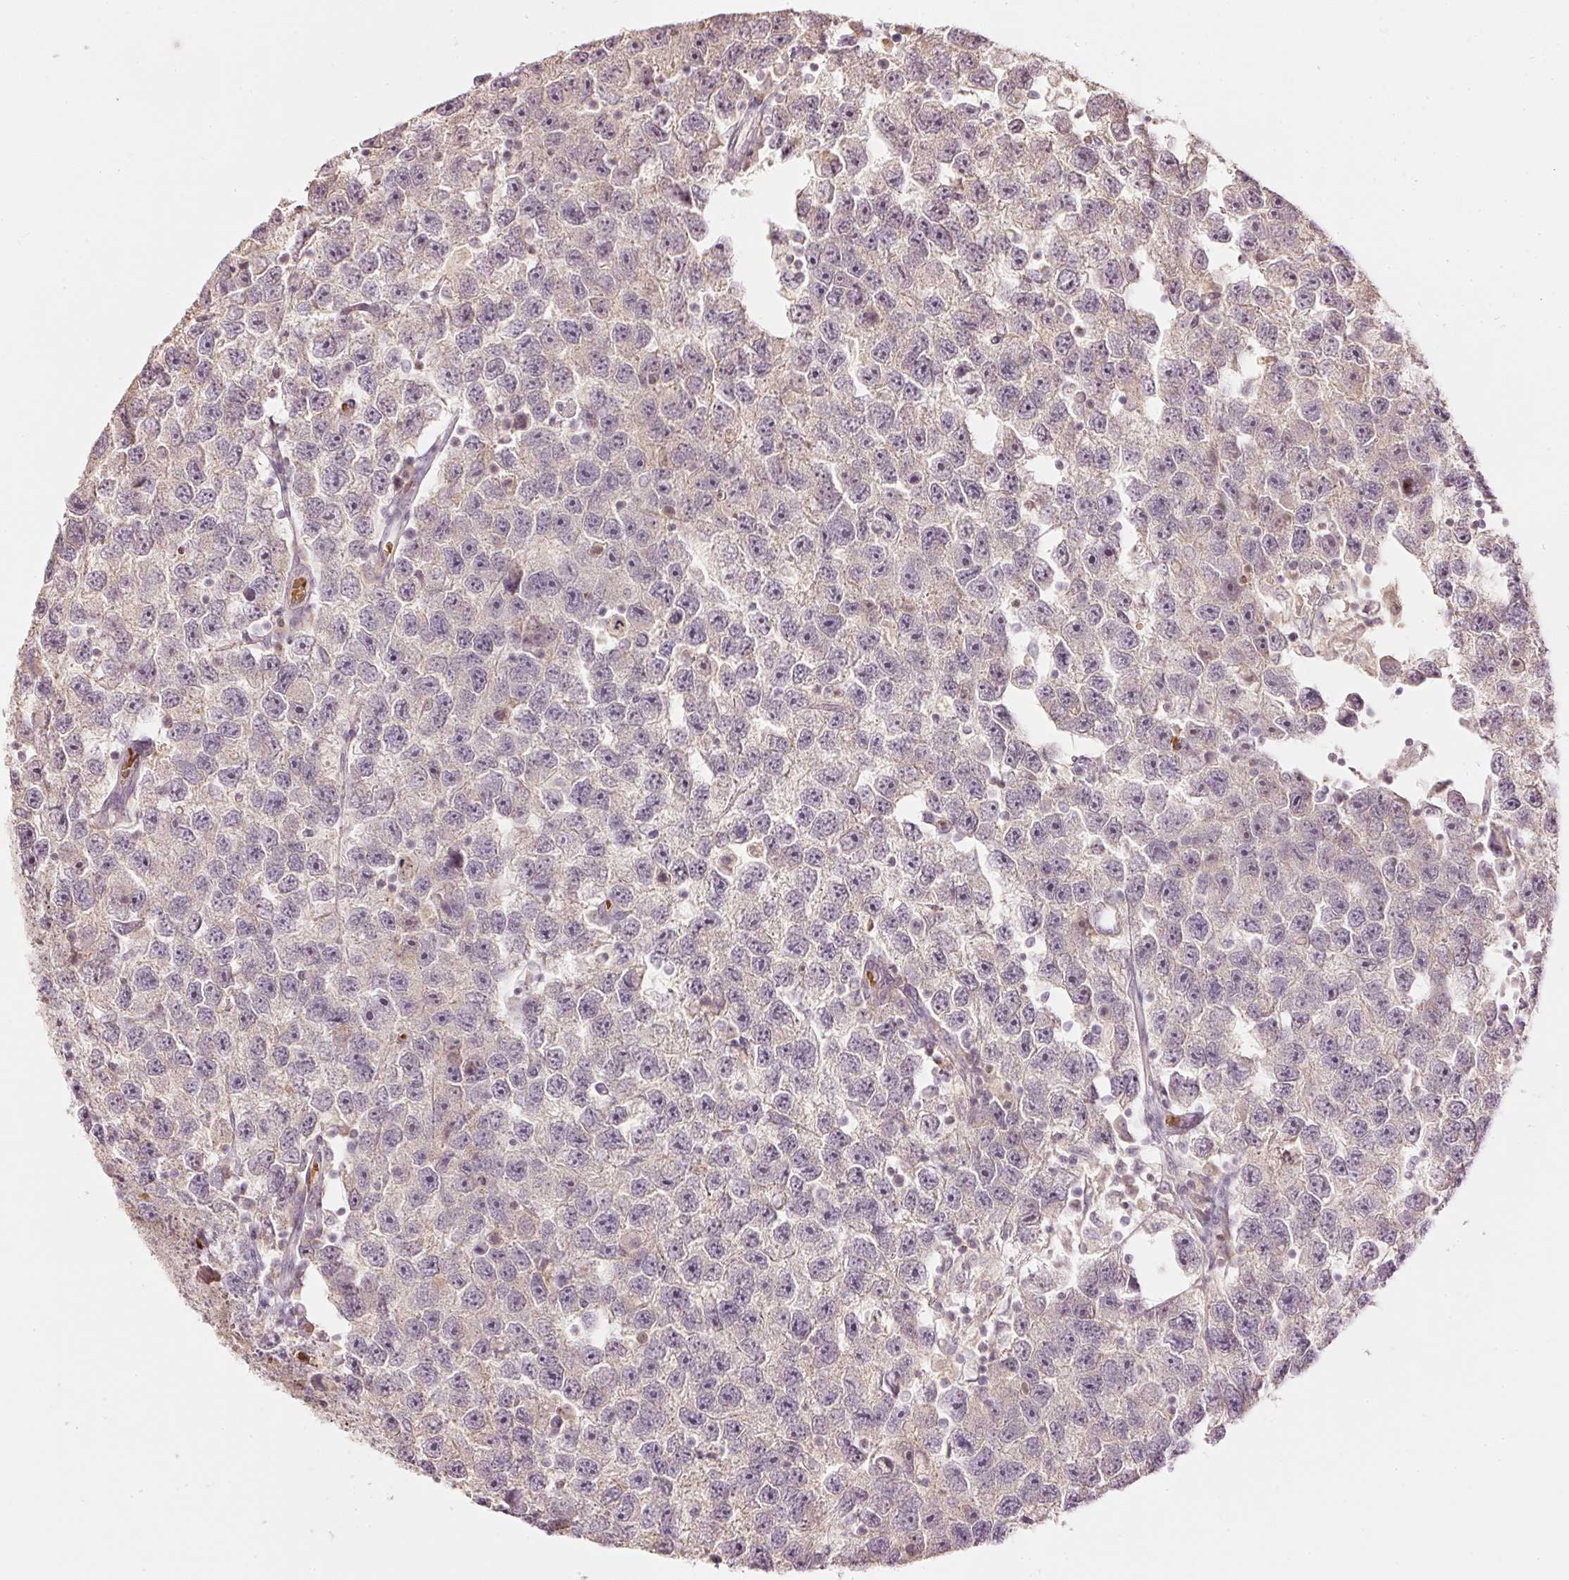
{"staining": {"intensity": "weak", "quantity": "<25%", "location": "nuclear"}, "tissue": "testis cancer", "cell_type": "Tumor cells", "image_type": "cancer", "snomed": [{"axis": "morphology", "description": "Seminoma, NOS"}, {"axis": "topography", "description": "Testis"}], "caption": "Tumor cells are negative for brown protein staining in seminoma (testis).", "gene": "GZMA", "patient": {"sex": "male", "age": 26}}